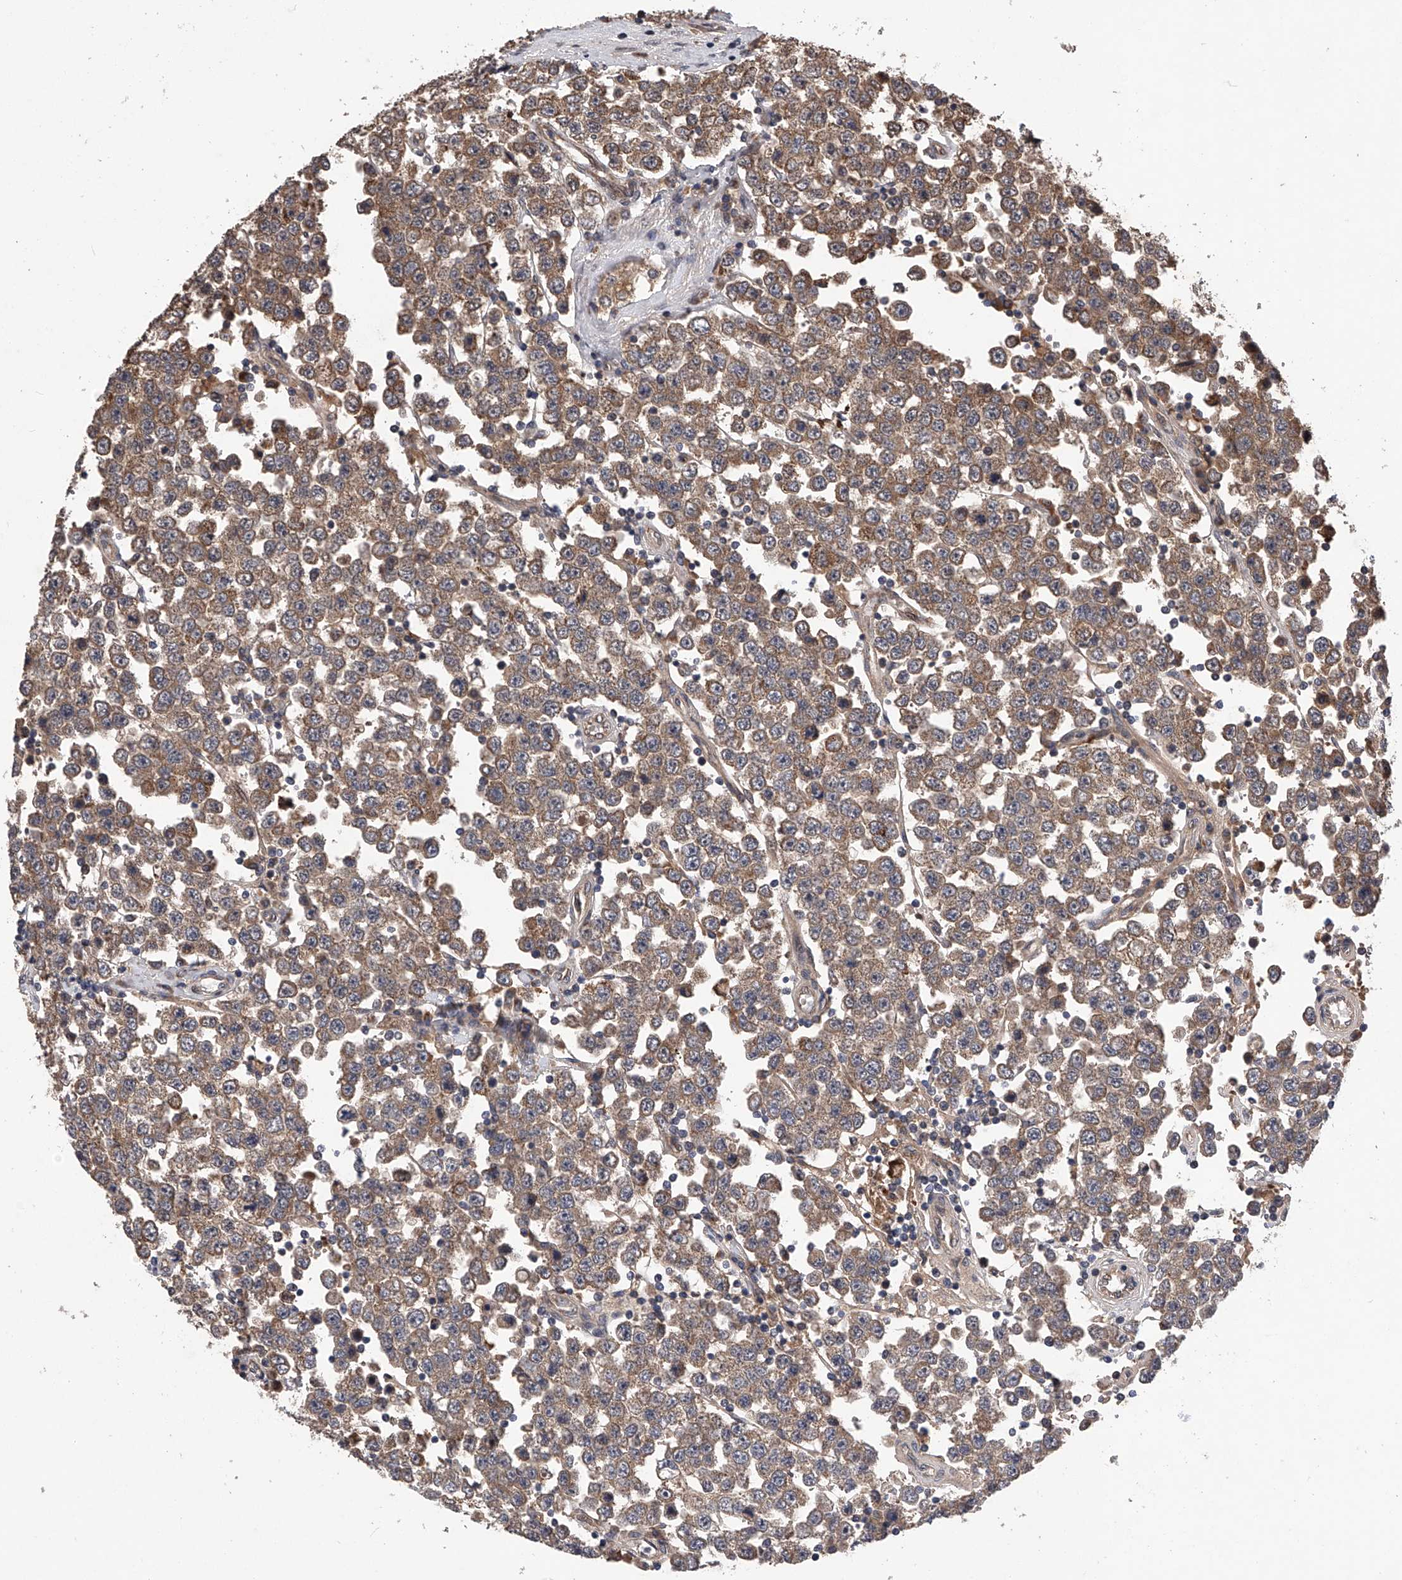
{"staining": {"intensity": "moderate", "quantity": ">75%", "location": "cytoplasmic/membranous"}, "tissue": "testis cancer", "cell_type": "Tumor cells", "image_type": "cancer", "snomed": [{"axis": "morphology", "description": "Seminoma, NOS"}, {"axis": "topography", "description": "Testis"}], "caption": "High-magnification brightfield microscopy of seminoma (testis) stained with DAB (3,3'-diaminobenzidine) (brown) and counterstained with hematoxylin (blue). tumor cells exhibit moderate cytoplasmic/membranous staining is identified in approximately>75% of cells.", "gene": "MAP3K11", "patient": {"sex": "male", "age": 28}}